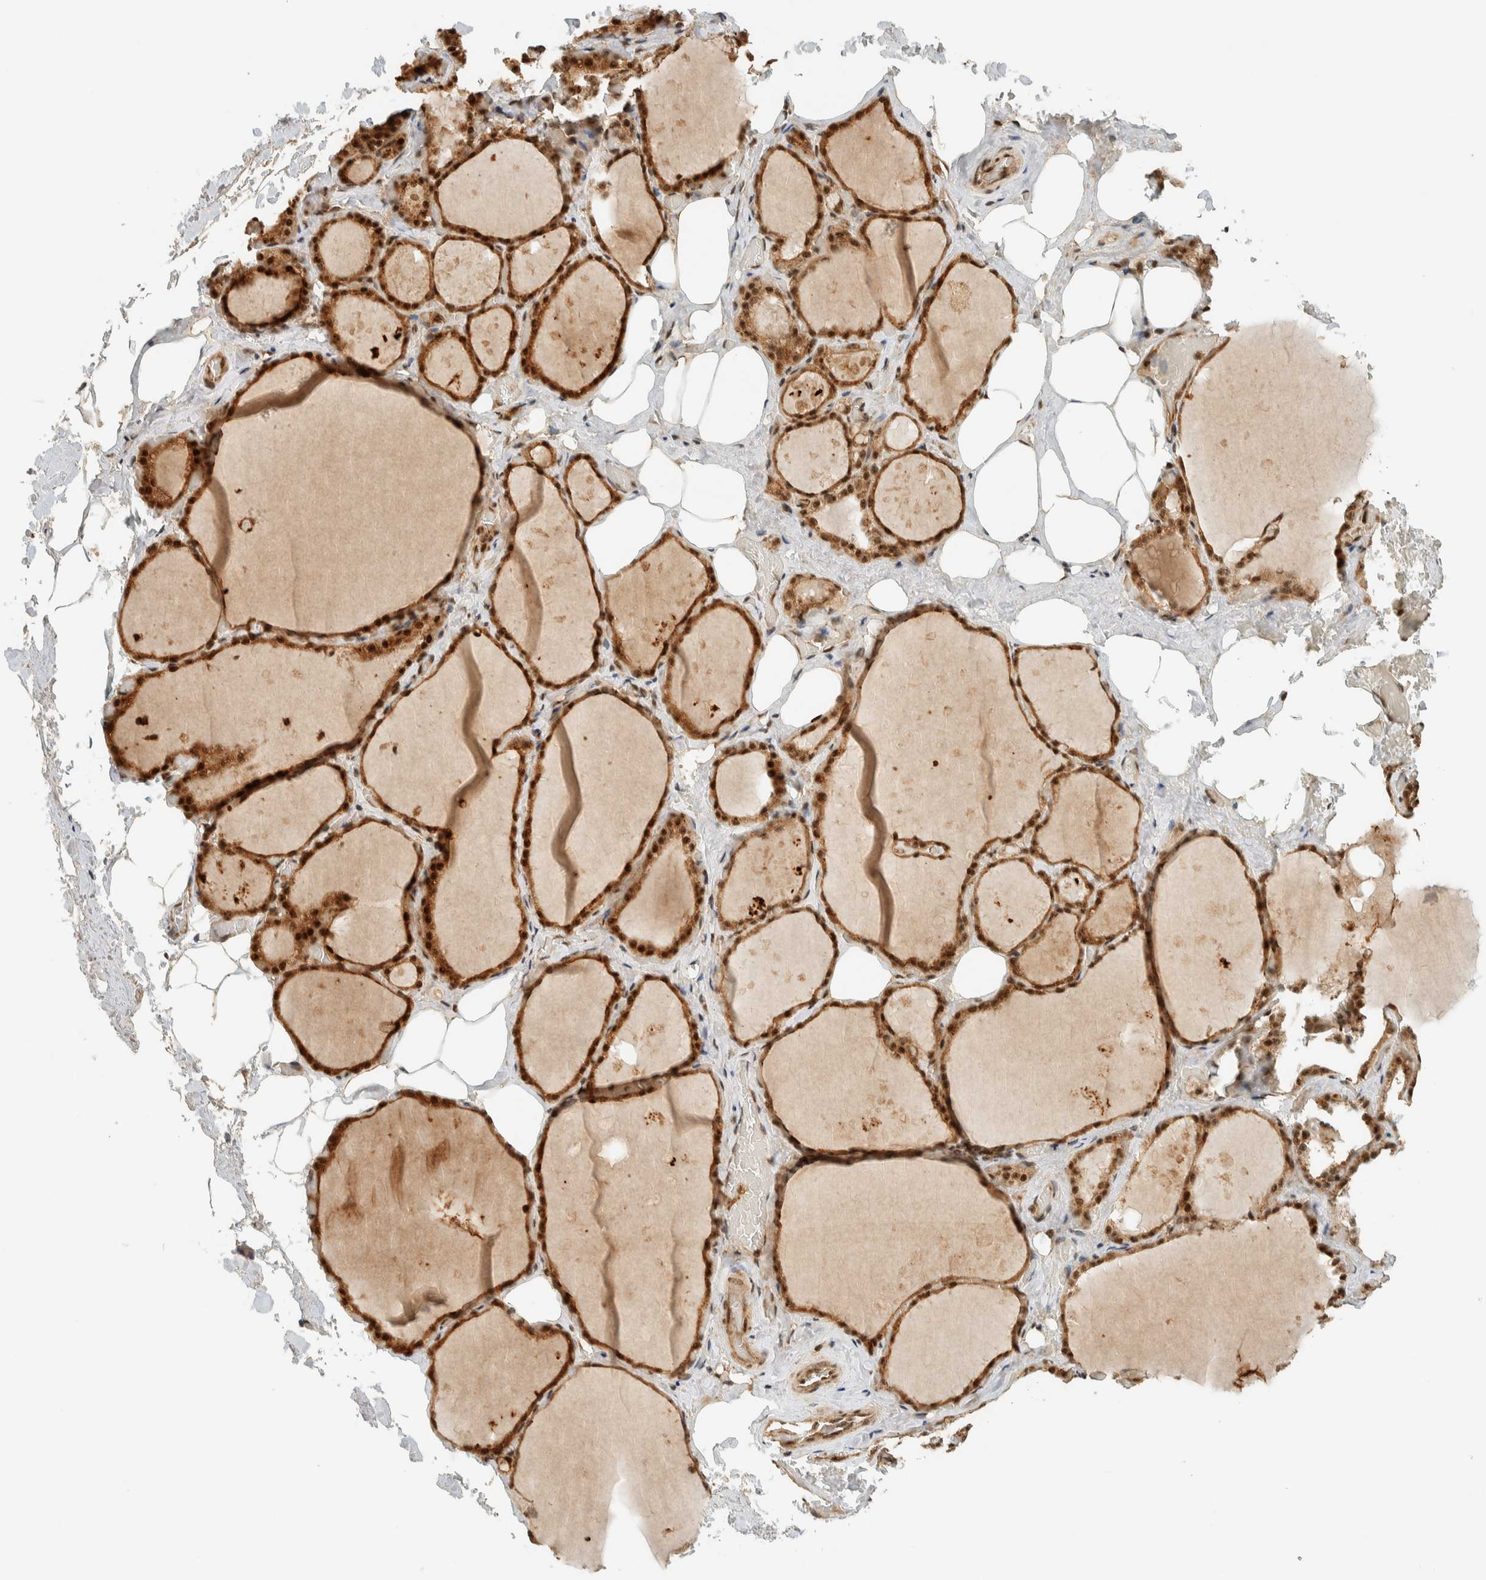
{"staining": {"intensity": "strong", "quantity": ">75%", "location": "cytoplasmic/membranous,nuclear"}, "tissue": "thyroid gland", "cell_type": "Glandular cells", "image_type": "normal", "snomed": [{"axis": "morphology", "description": "Normal tissue, NOS"}, {"axis": "topography", "description": "Thyroid gland"}], "caption": "IHC (DAB) staining of benign human thyroid gland shows strong cytoplasmic/membranous,nuclear protein expression in about >75% of glandular cells.", "gene": "SIK1", "patient": {"sex": "male", "age": 61}}